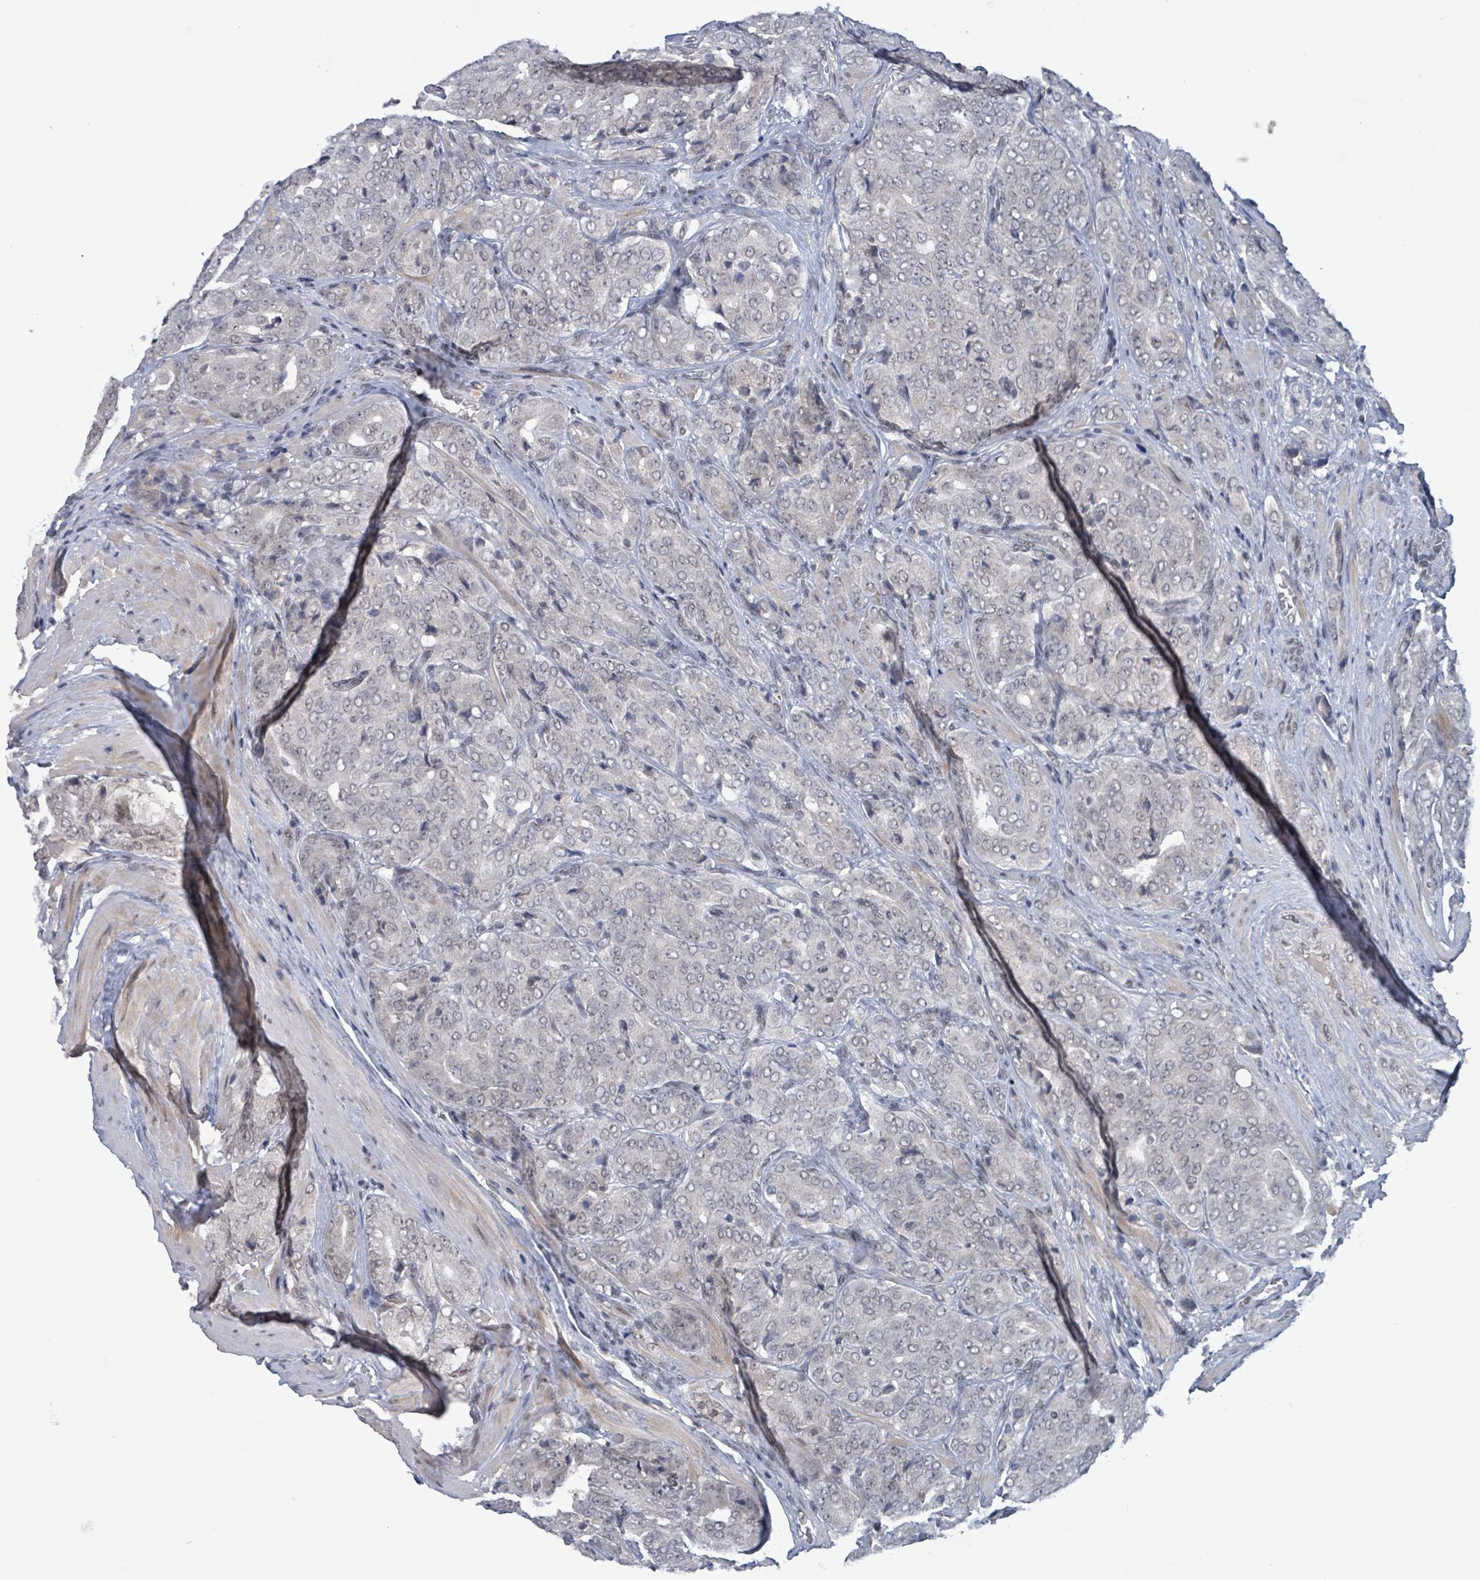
{"staining": {"intensity": "negative", "quantity": "none", "location": "none"}, "tissue": "prostate cancer", "cell_type": "Tumor cells", "image_type": "cancer", "snomed": [{"axis": "morphology", "description": "Adenocarcinoma, High grade"}, {"axis": "topography", "description": "Prostate"}], "caption": "Prostate adenocarcinoma (high-grade) was stained to show a protein in brown. There is no significant expression in tumor cells. Nuclei are stained in blue.", "gene": "BANP", "patient": {"sex": "male", "age": 68}}